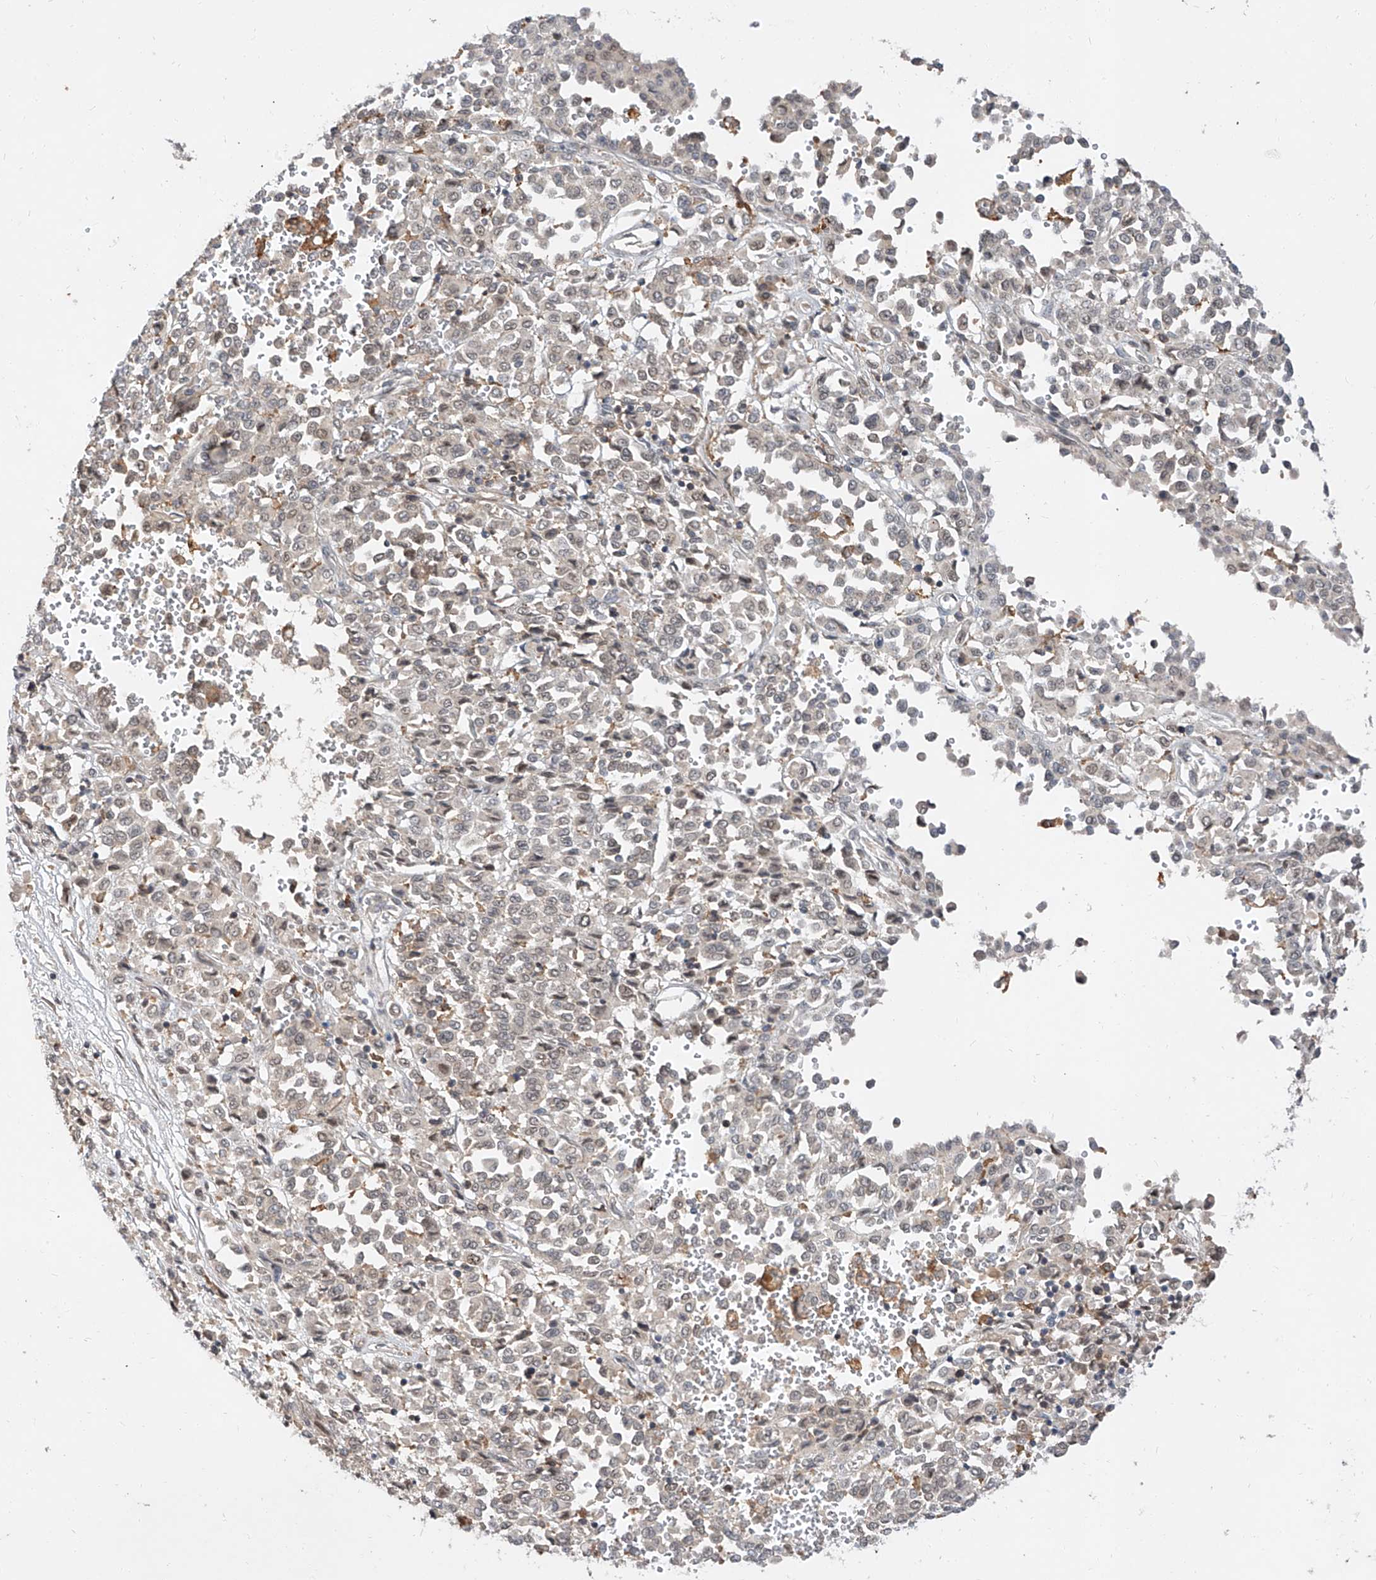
{"staining": {"intensity": "negative", "quantity": "none", "location": "none"}, "tissue": "melanoma", "cell_type": "Tumor cells", "image_type": "cancer", "snomed": [{"axis": "morphology", "description": "Malignant melanoma, Metastatic site"}, {"axis": "topography", "description": "Pancreas"}], "caption": "High magnification brightfield microscopy of melanoma stained with DAB (brown) and counterstained with hematoxylin (blue): tumor cells show no significant expression.", "gene": "DIRAS3", "patient": {"sex": "female", "age": 30}}